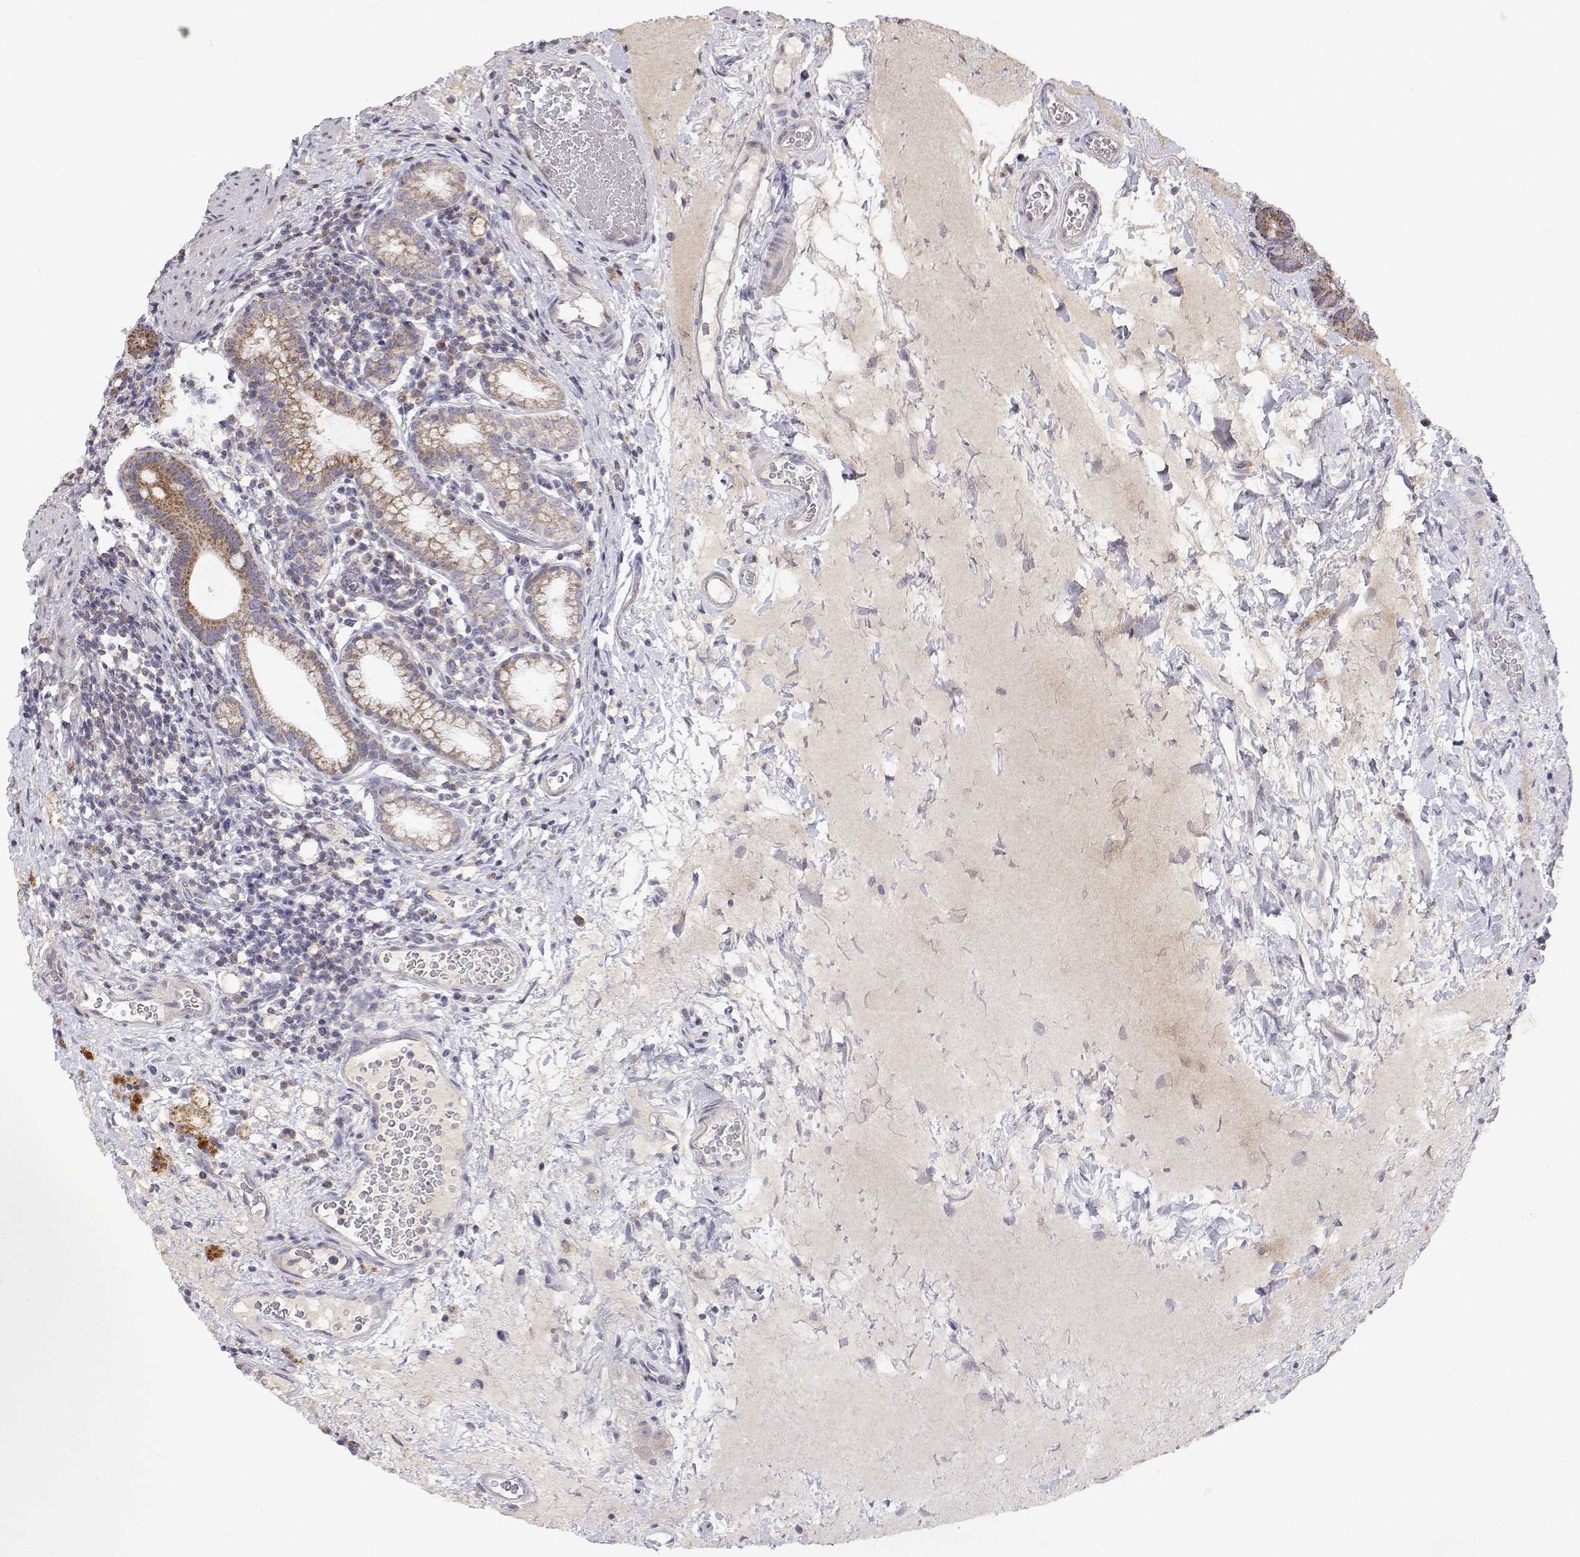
{"staining": {"intensity": "moderate", "quantity": ">75%", "location": "cytoplasmic/membranous"}, "tissue": "small intestine", "cell_type": "Glandular cells", "image_type": "normal", "snomed": [{"axis": "morphology", "description": "Normal tissue, NOS"}, {"axis": "topography", "description": "Small intestine"}], "caption": "Unremarkable small intestine demonstrates moderate cytoplasmic/membranous expression in approximately >75% of glandular cells, visualized by immunohistochemistry.", "gene": "MRPL3", "patient": {"sex": "male", "age": 26}}